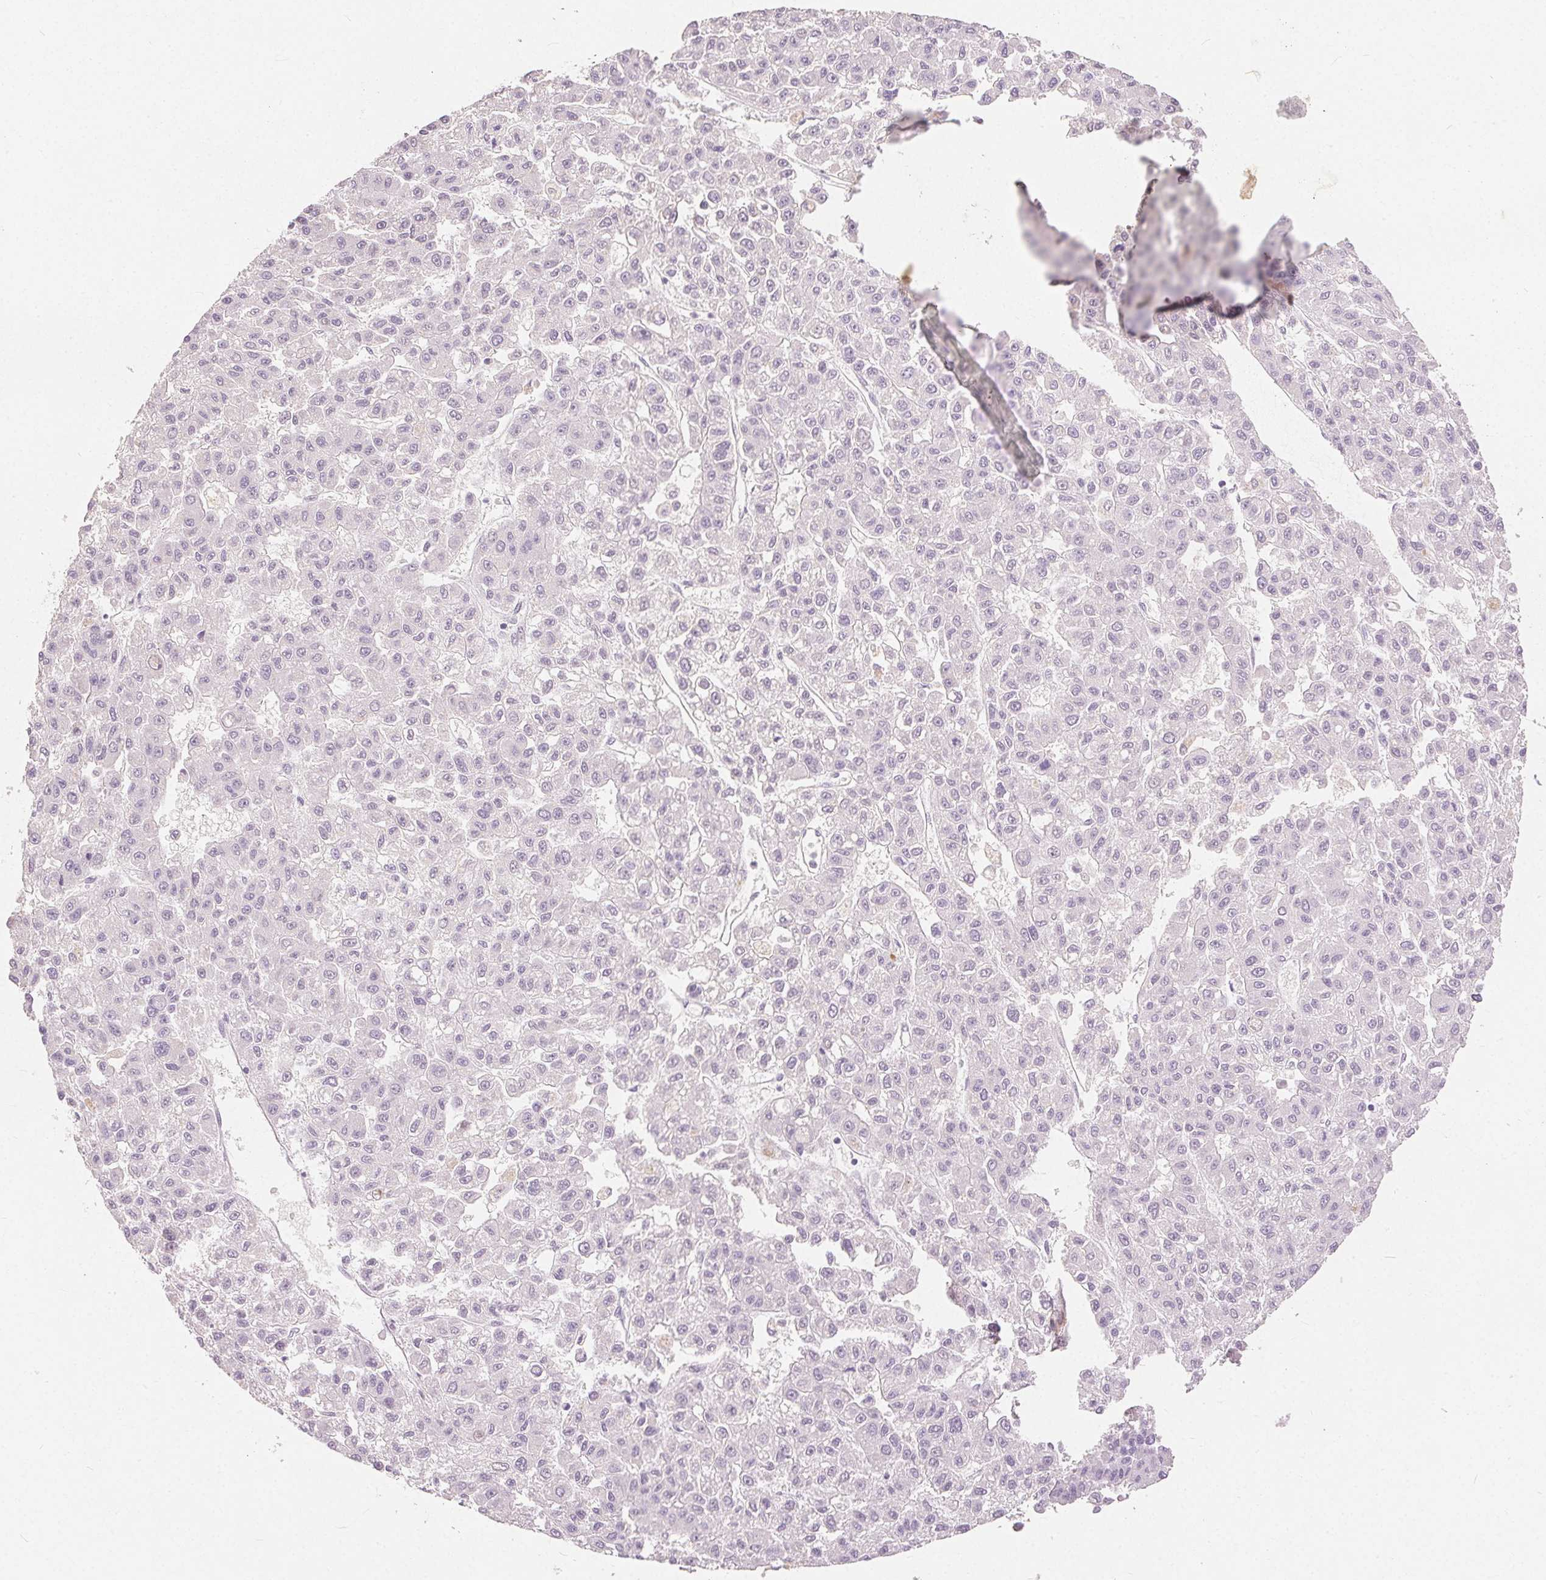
{"staining": {"intensity": "negative", "quantity": "none", "location": "none"}, "tissue": "liver cancer", "cell_type": "Tumor cells", "image_type": "cancer", "snomed": [{"axis": "morphology", "description": "Carcinoma, Hepatocellular, NOS"}, {"axis": "topography", "description": "Liver"}], "caption": "Tumor cells are negative for brown protein staining in liver hepatocellular carcinoma.", "gene": "CA12", "patient": {"sex": "male", "age": 70}}